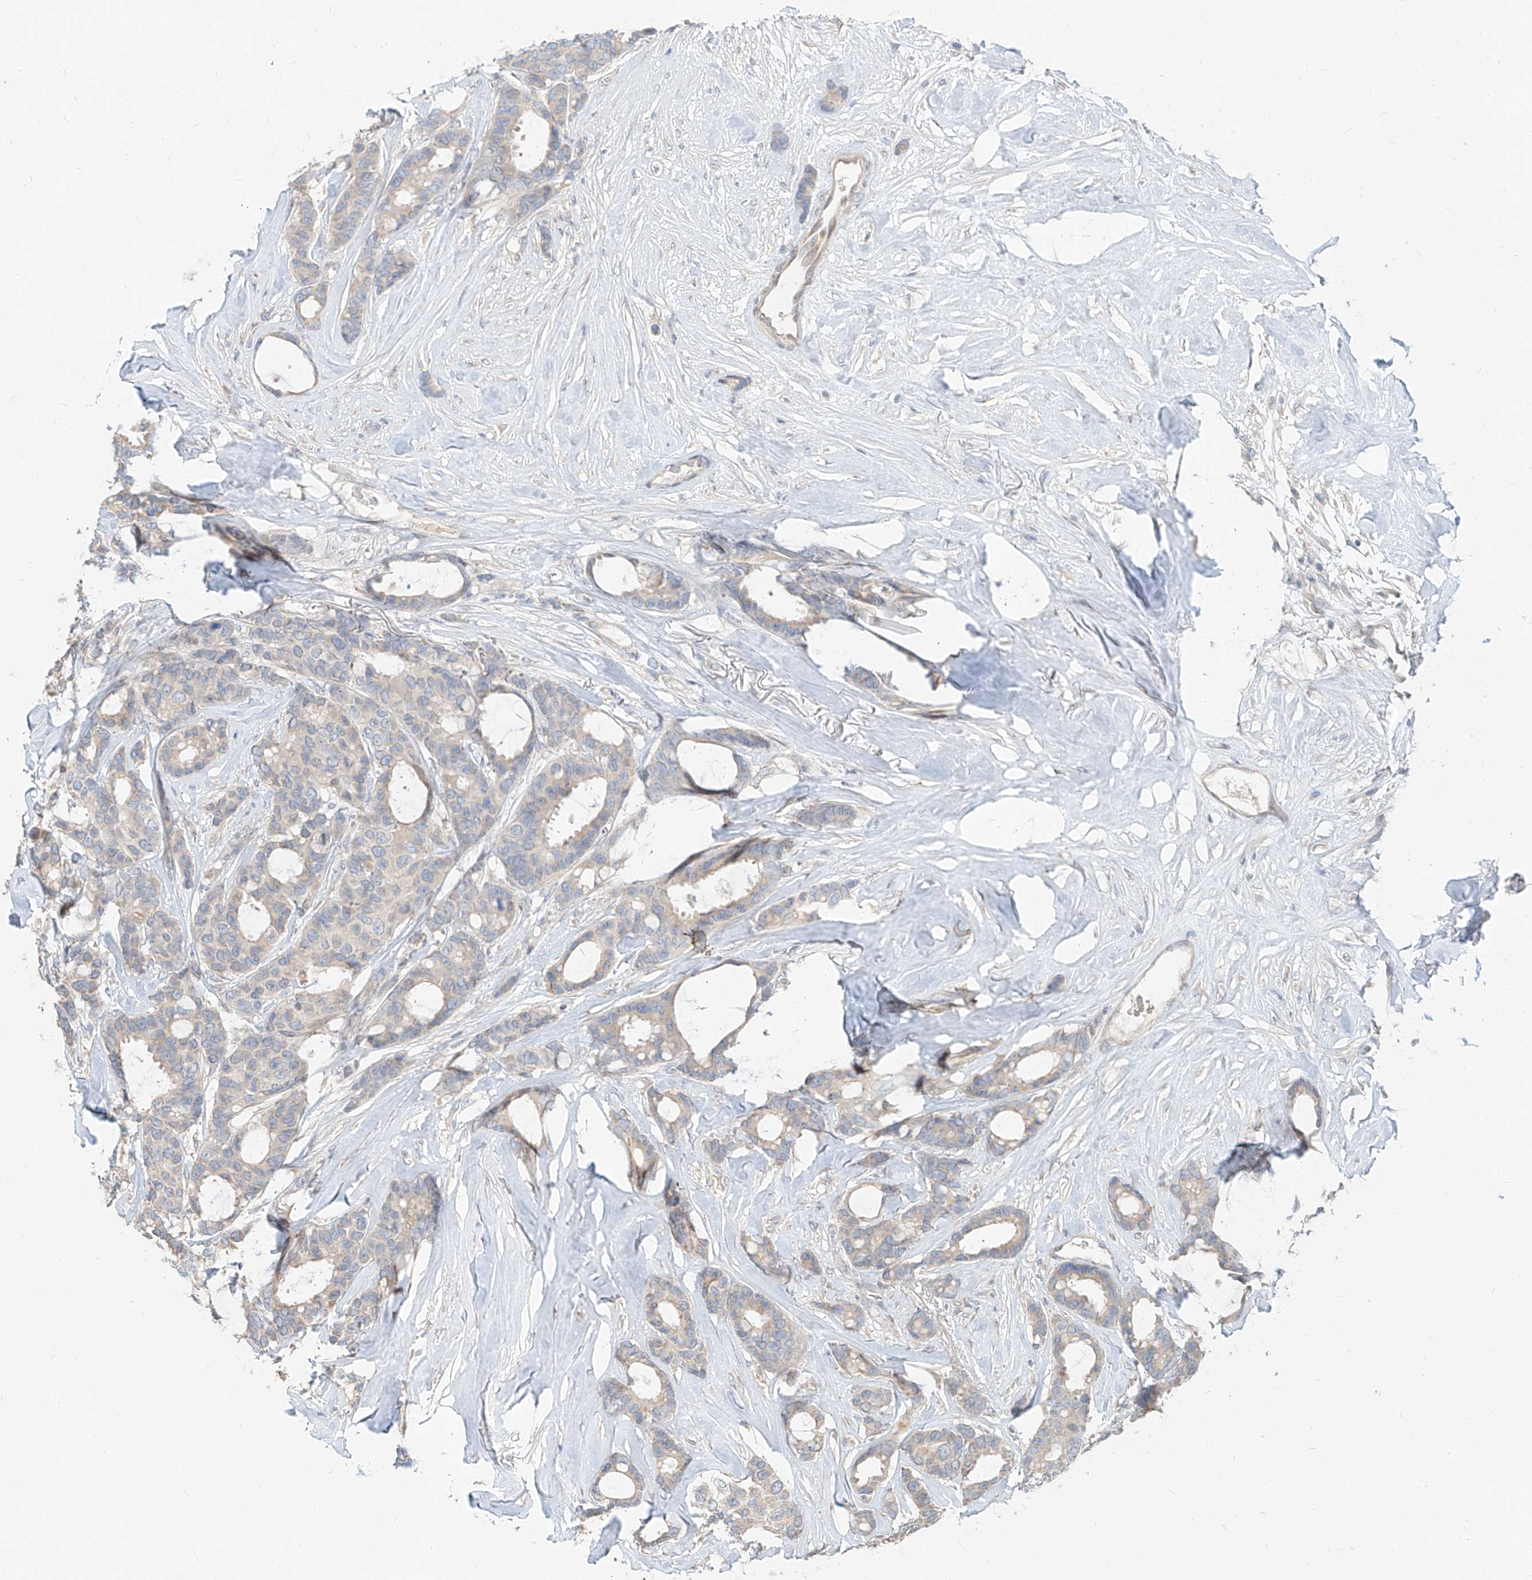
{"staining": {"intensity": "weak", "quantity": "<25%", "location": "cytoplasmic/membranous"}, "tissue": "breast cancer", "cell_type": "Tumor cells", "image_type": "cancer", "snomed": [{"axis": "morphology", "description": "Duct carcinoma"}, {"axis": "topography", "description": "Breast"}], "caption": "Micrograph shows no significant protein staining in tumor cells of breast infiltrating ductal carcinoma. (Stains: DAB immunohistochemistry (IHC) with hematoxylin counter stain, Microscopy: brightfield microscopy at high magnification).", "gene": "STX19", "patient": {"sex": "female", "age": 87}}